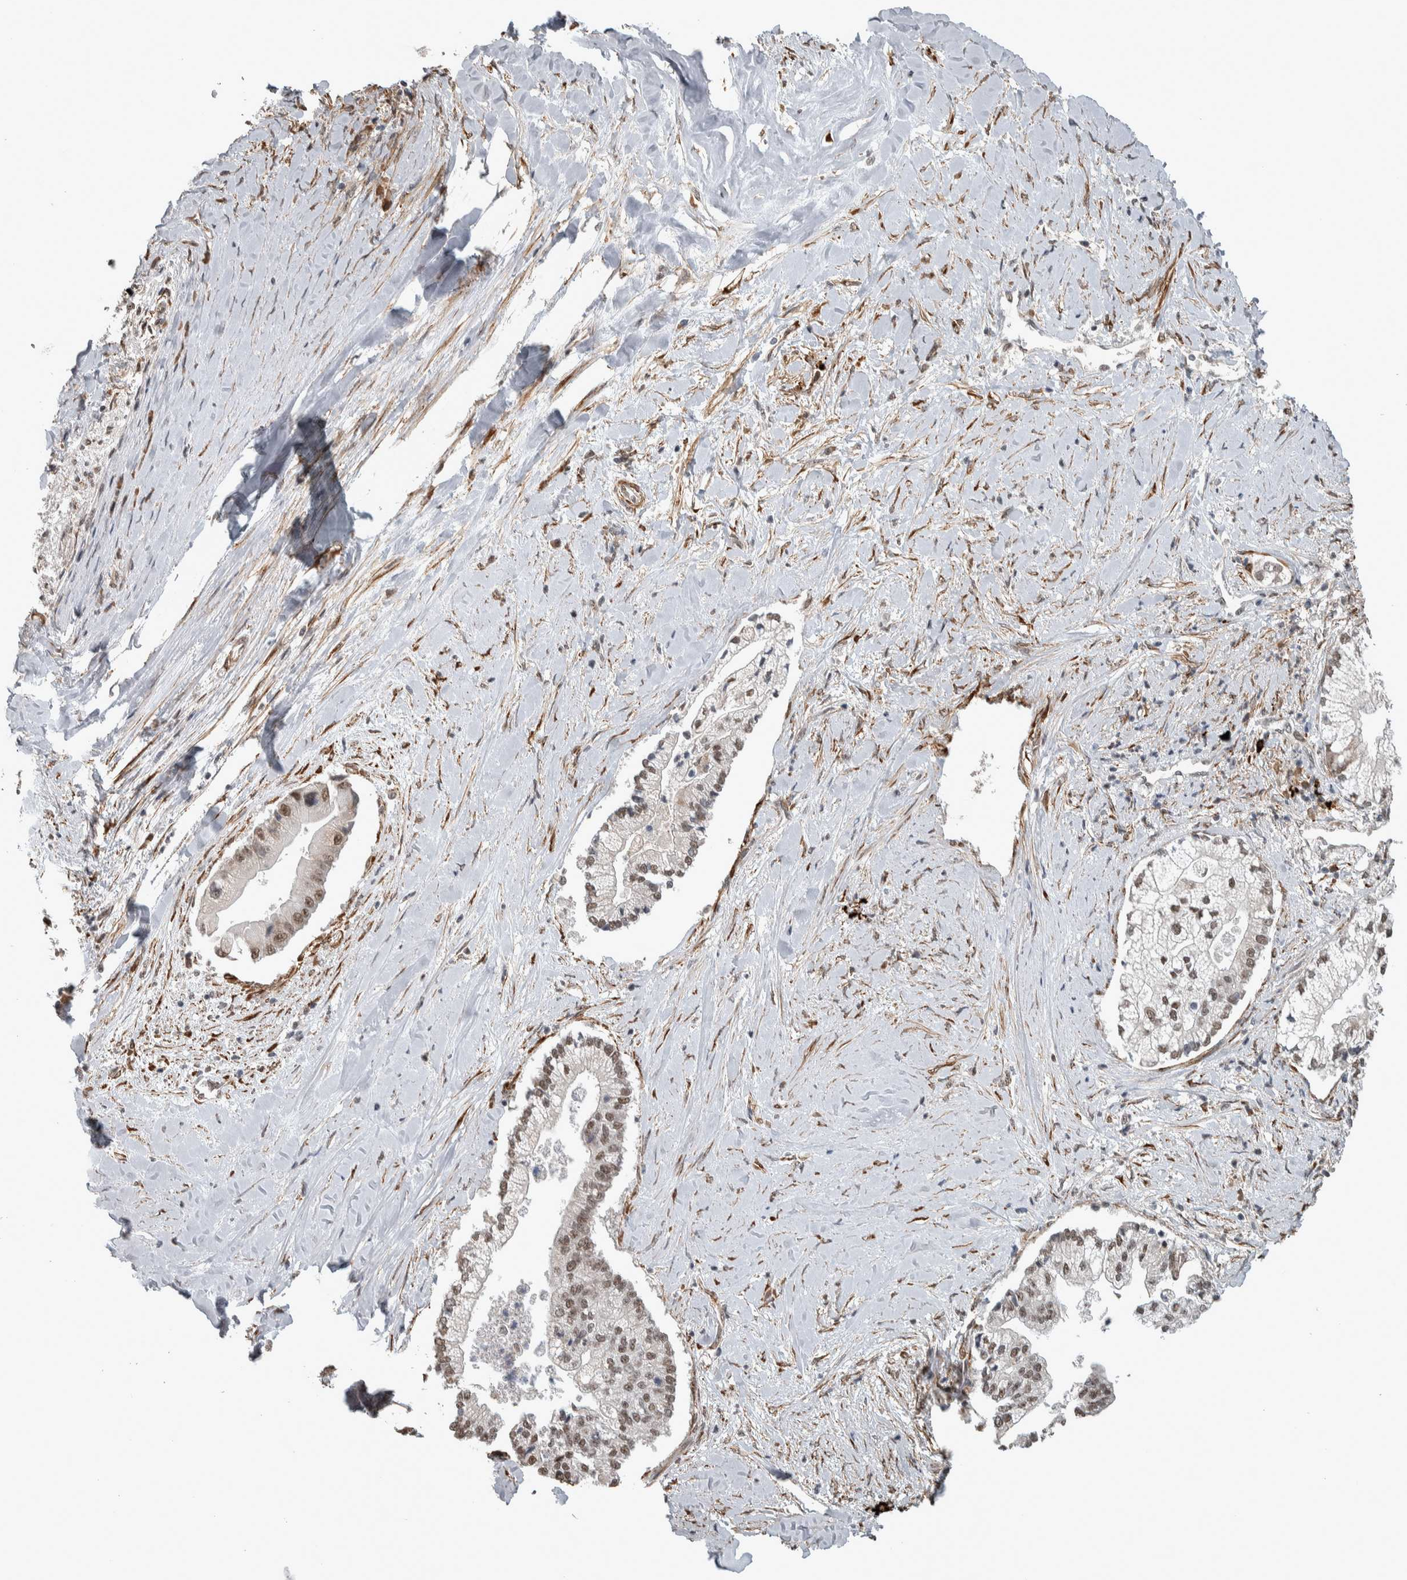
{"staining": {"intensity": "moderate", "quantity": ">75%", "location": "nuclear"}, "tissue": "liver cancer", "cell_type": "Tumor cells", "image_type": "cancer", "snomed": [{"axis": "morphology", "description": "Cholangiocarcinoma"}, {"axis": "topography", "description": "Liver"}], "caption": "This is a histology image of immunohistochemistry staining of liver cancer (cholangiocarcinoma), which shows moderate staining in the nuclear of tumor cells.", "gene": "DDX42", "patient": {"sex": "male", "age": 50}}